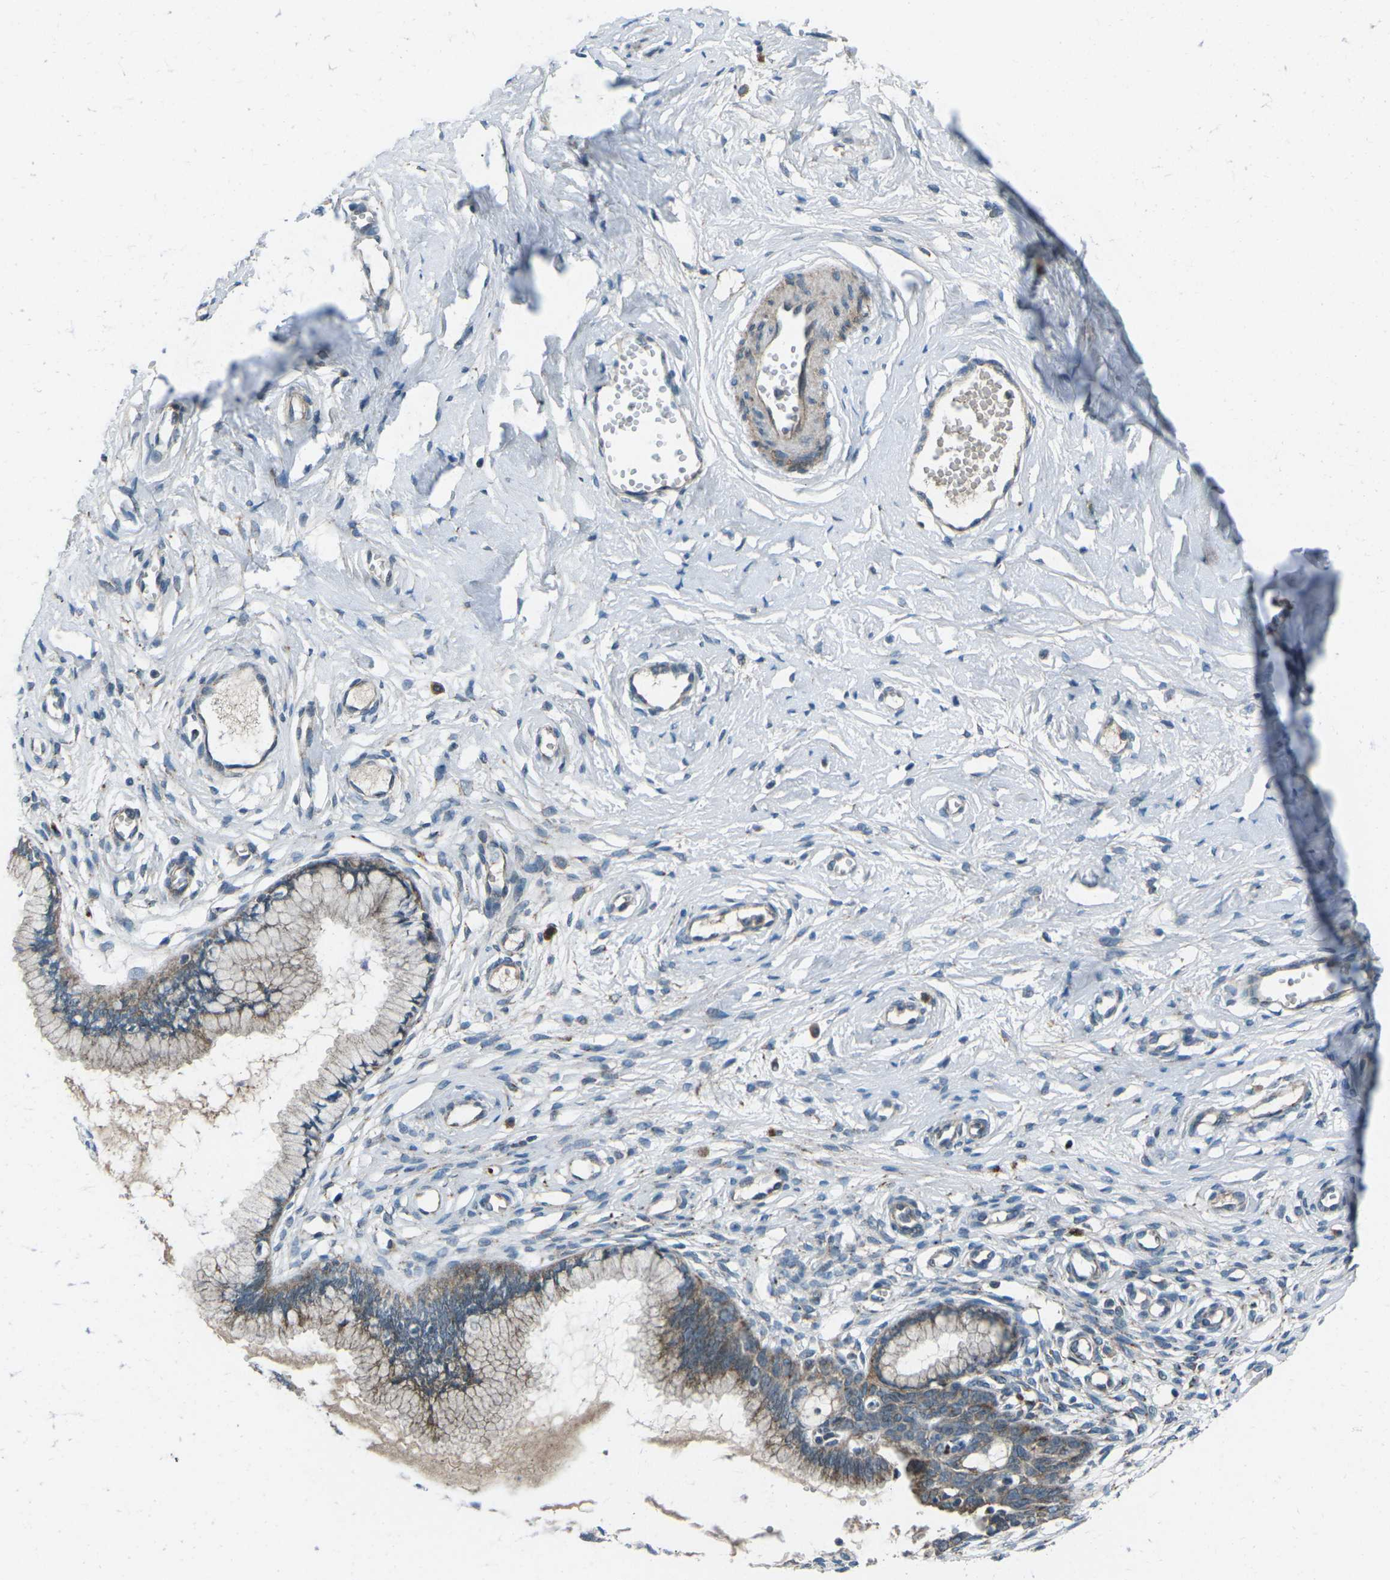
{"staining": {"intensity": "moderate", "quantity": ">75%", "location": "cytoplasmic/membranous"}, "tissue": "cervix", "cell_type": "Glandular cells", "image_type": "normal", "snomed": [{"axis": "morphology", "description": "Normal tissue, NOS"}, {"axis": "topography", "description": "Cervix"}], "caption": "IHC (DAB (3,3'-diaminobenzidine)) staining of benign cervix displays moderate cytoplasmic/membranous protein staining in about >75% of glandular cells.", "gene": "CDK16", "patient": {"sex": "female", "age": 65}}